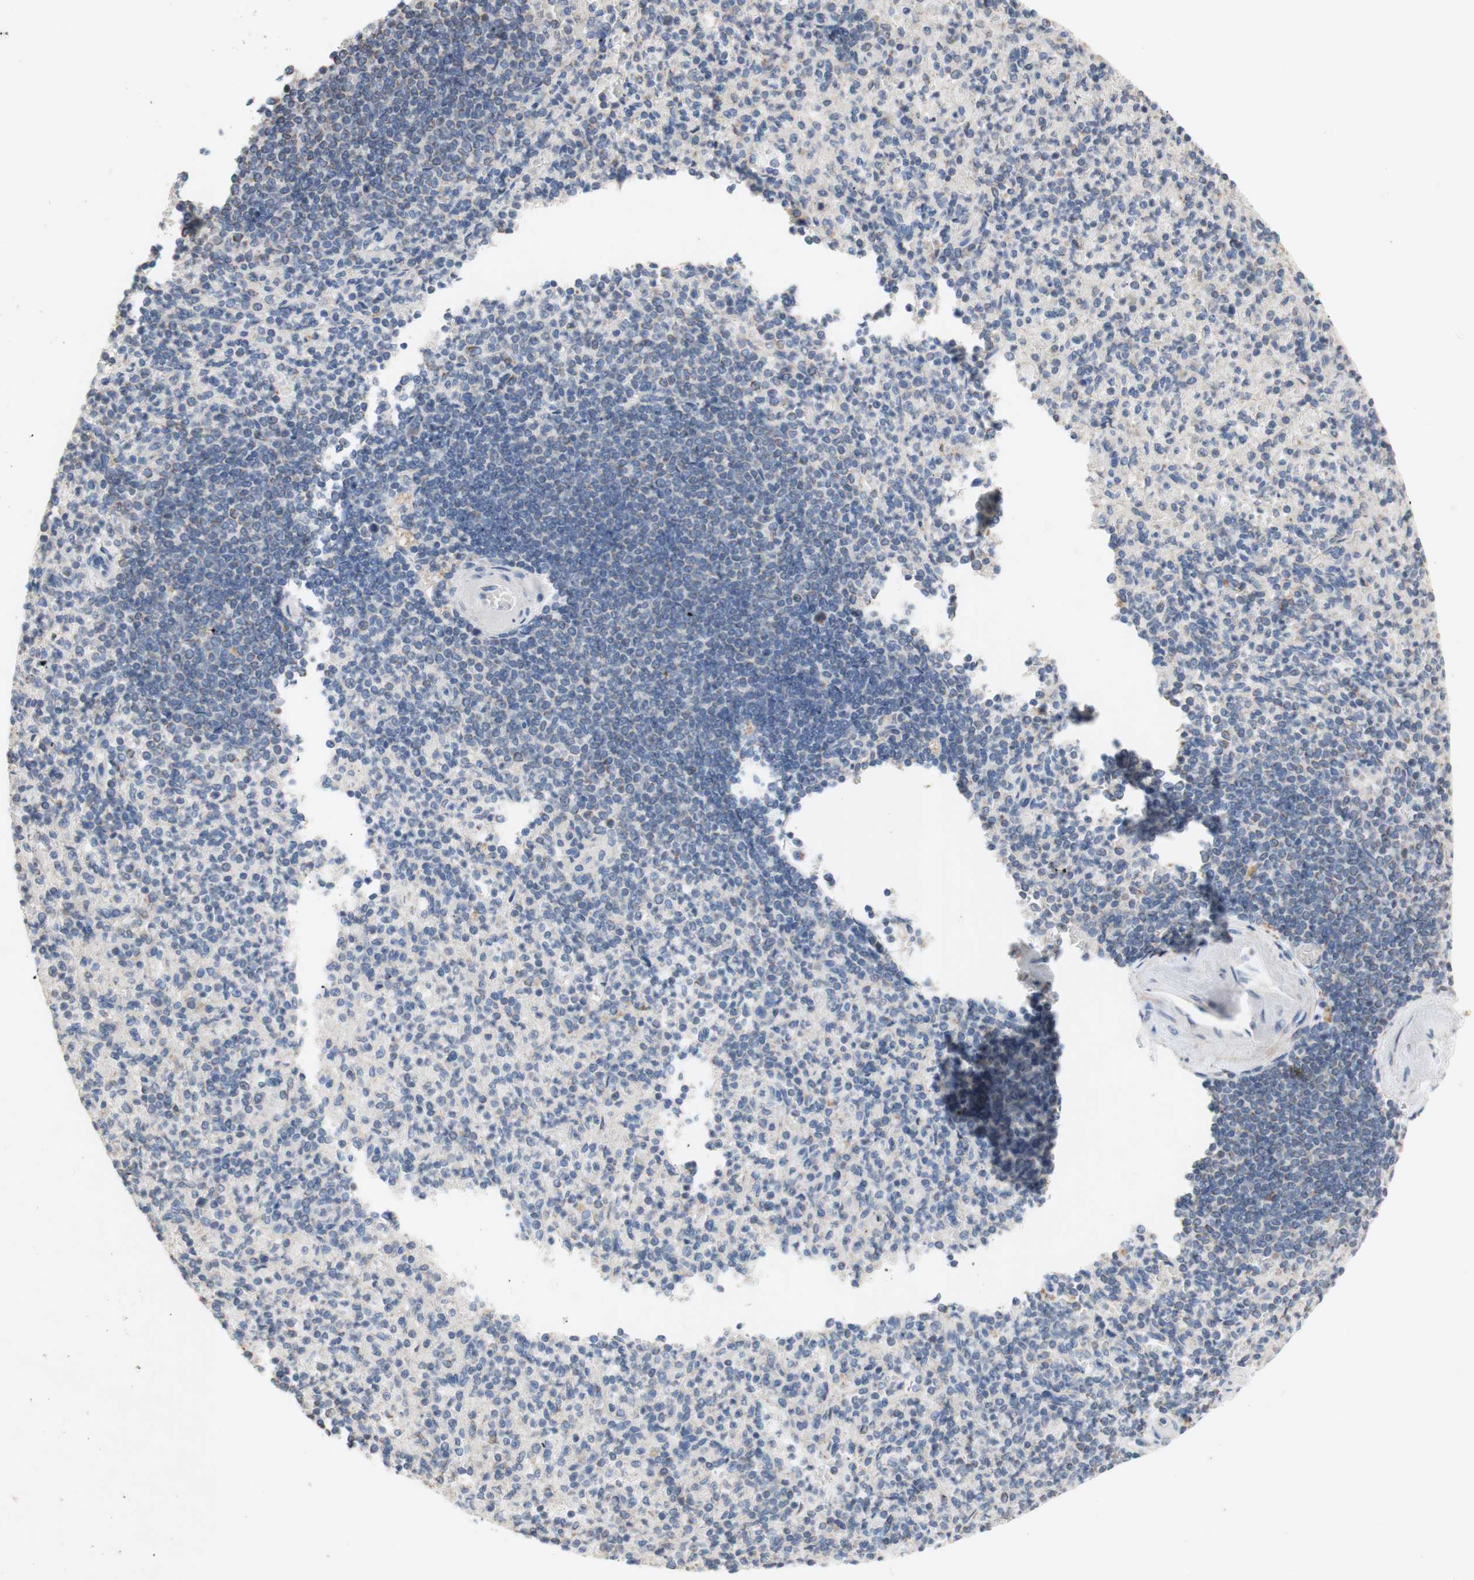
{"staining": {"intensity": "moderate", "quantity": "<25%", "location": "cytoplasmic/membranous"}, "tissue": "spleen", "cell_type": "Cells in red pulp", "image_type": "normal", "snomed": [{"axis": "morphology", "description": "Normal tissue, NOS"}, {"axis": "topography", "description": "Spleen"}], "caption": "Unremarkable spleen was stained to show a protein in brown. There is low levels of moderate cytoplasmic/membranous staining in about <25% of cells in red pulp.", "gene": "PTGIS", "patient": {"sex": "female", "age": 74}}